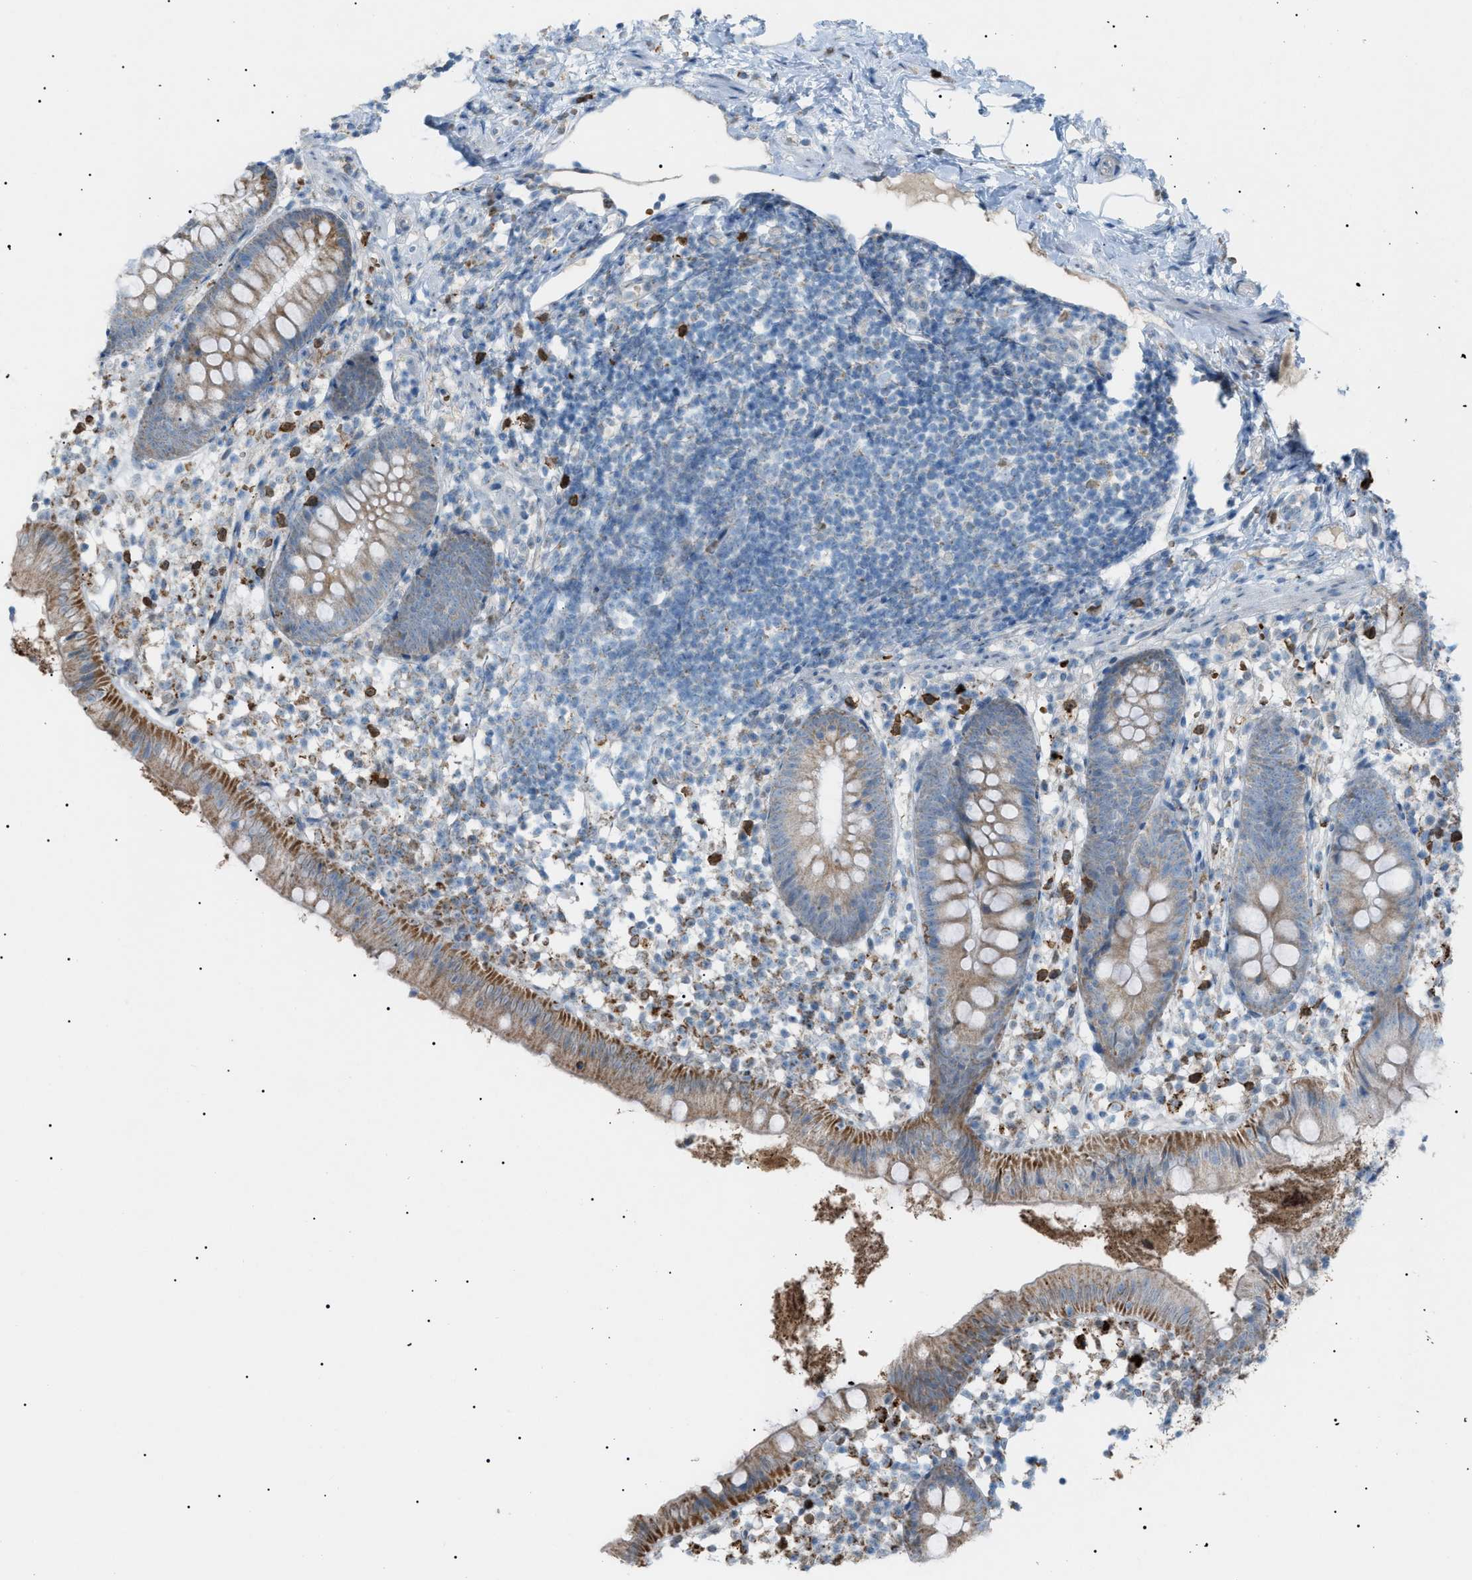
{"staining": {"intensity": "moderate", "quantity": ">75%", "location": "cytoplasmic/membranous"}, "tissue": "appendix", "cell_type": "Glandular cells", "image_type": "normal", "snomed": [{"axis": "morphology", "description": "Normal tissue, NOS"}, {"axis": "topography", "description": "Appendix"}], "caption": "Immunohistochemical staining of normal human appendix demonstrates >75% levels of moderate cytoplasmic/membranous protein positivity in approximately >75% of glandular cells. The protein is shown in brown color, while the nuclei are stained blue.", "gene": "ZNF516", "patient": {"sex": "female", "age": 20}}